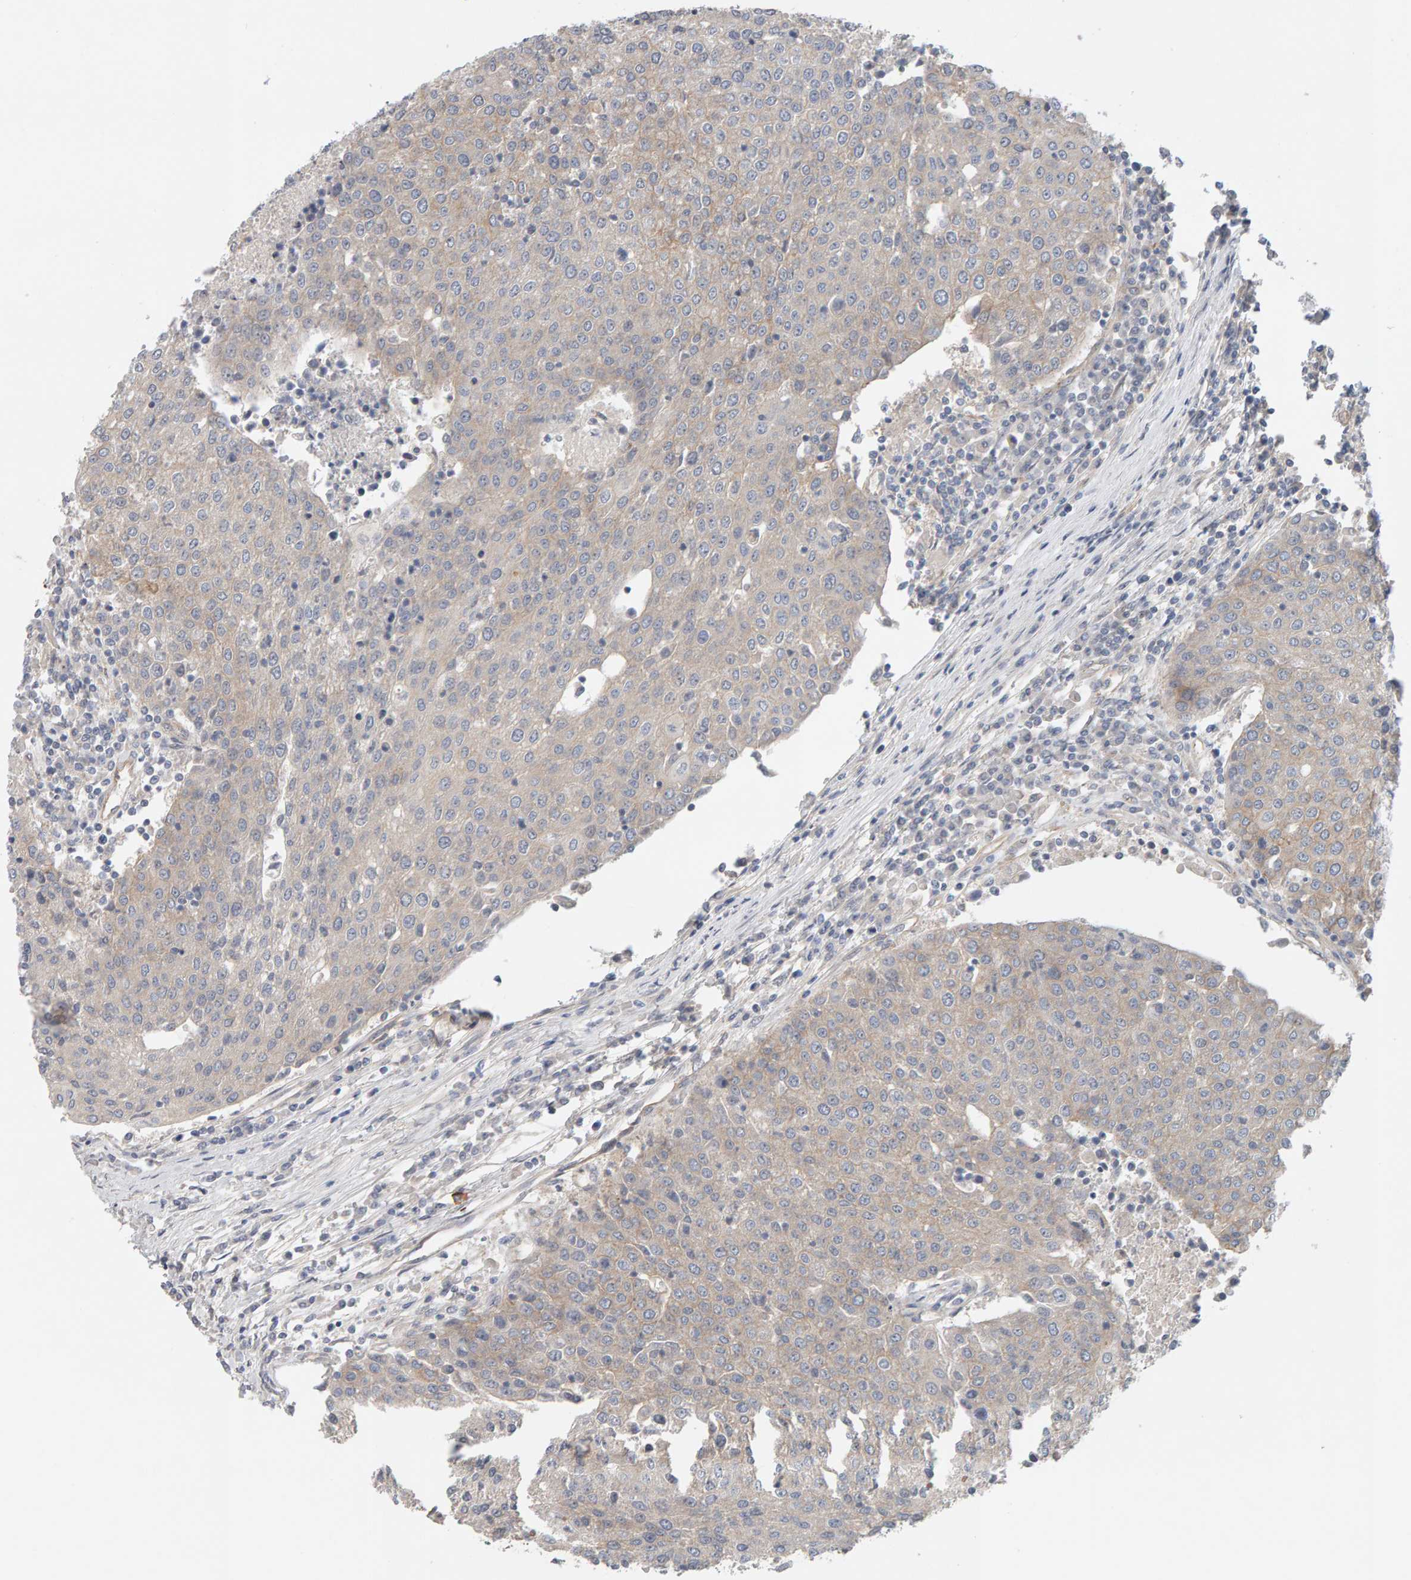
{"staining": {"intensity": "weak", "quantity": "25%-75%", "location": "cytoplasmic/membranous"}, "tissue": "urothelial cancer", "cell_type": "Tumor cells", "image_type": "cancer", "snomed": [{"axis": "morphology", "description": "Urothelial carcinoma, High grade"}, {"axis": "topography", "description": "Urinary bladder"}], "caption": "The photomicrograph shows staining of urothelial cancer, revealing weak cytoplasmic/membranous protein staining (brown color) within tumor cells.", "gene": "PPP1R16A", "patient": {"sex": "female", "age": 85}}